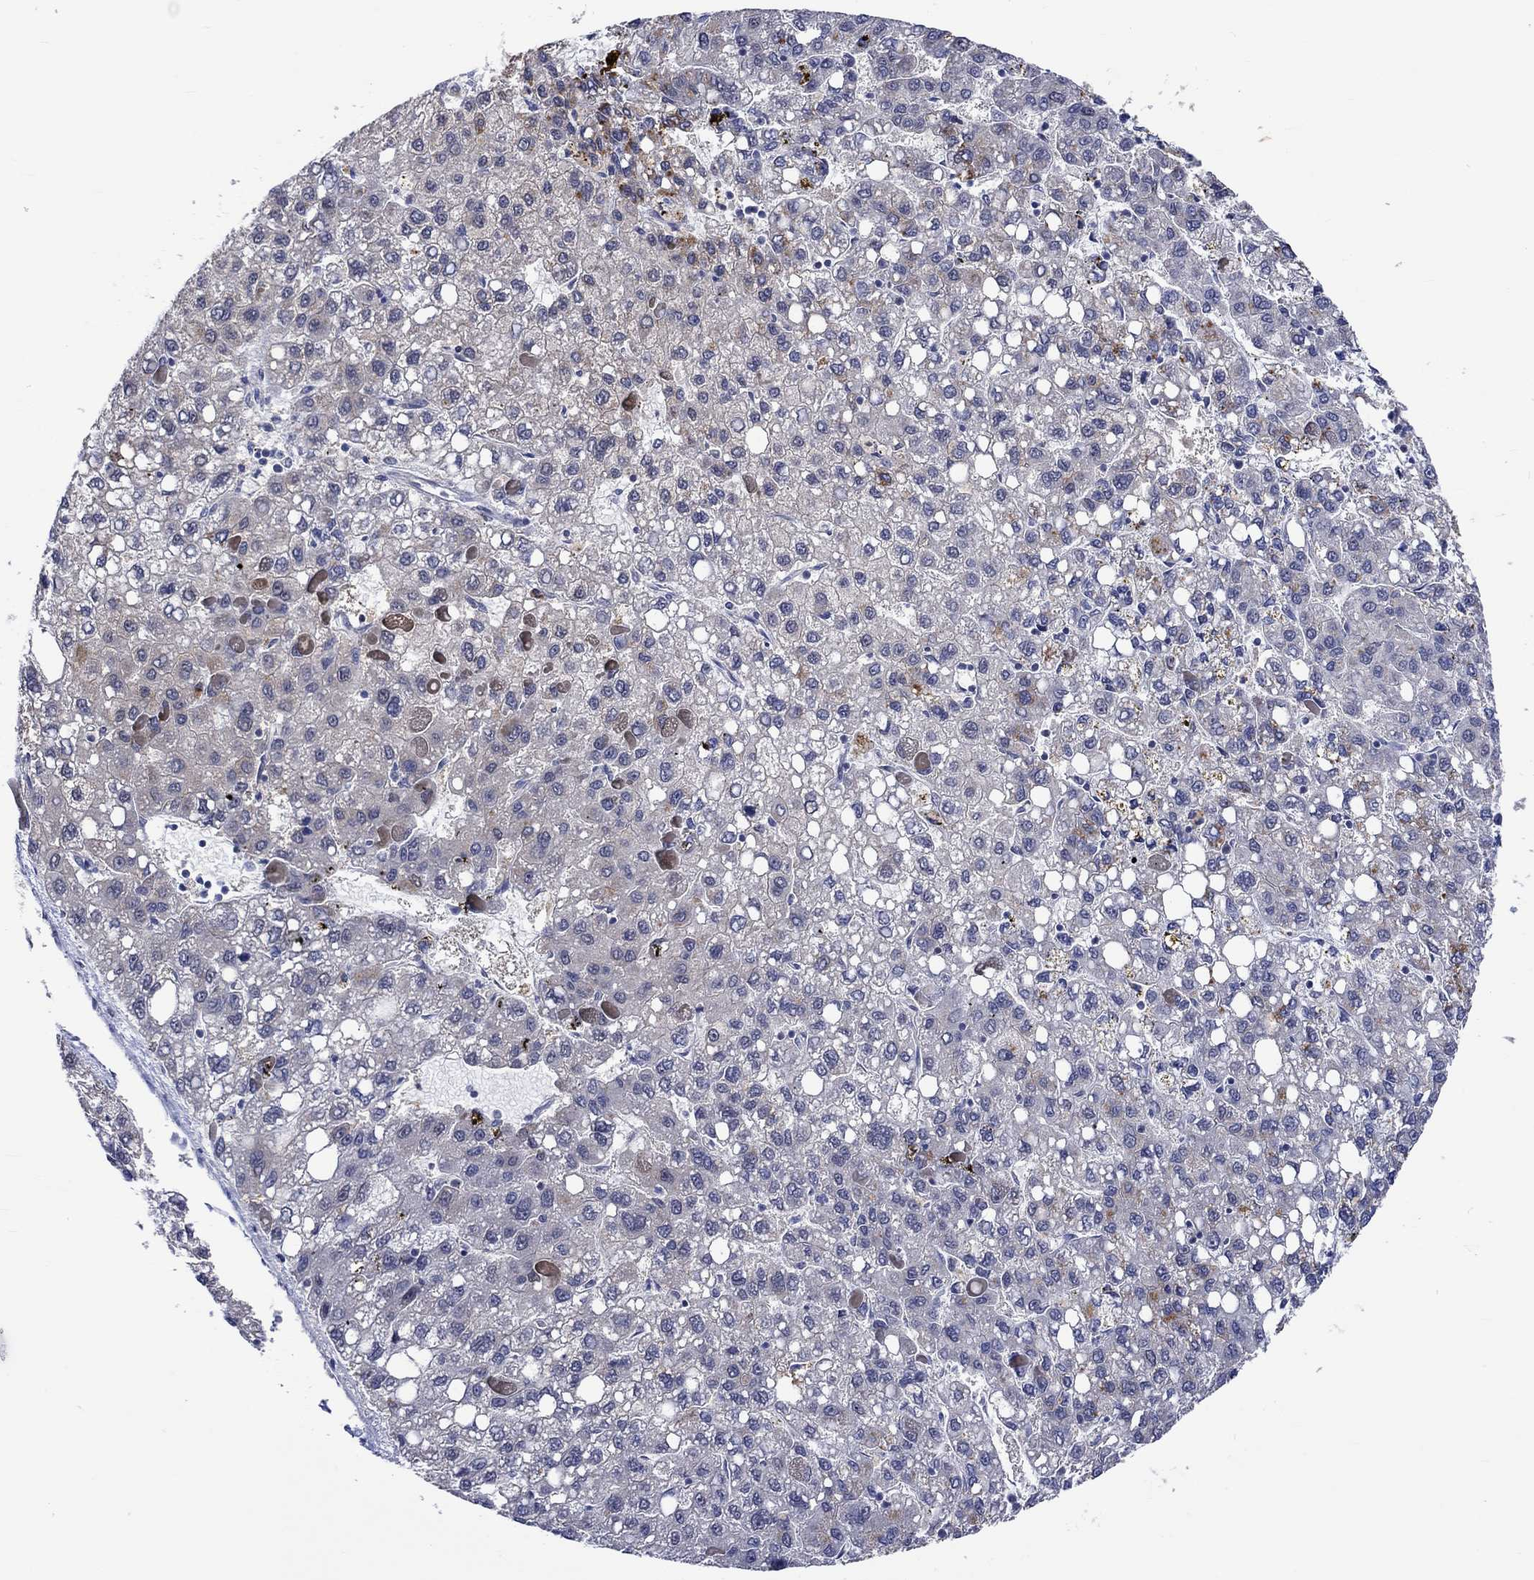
{"staining": {"intensity": "negative", "quantity": "none", "location": "none"}, "tissue": "liver cancer", "cell_type": "Tumor cells", "image_type": "cancer", "snomed": [{"axis": "morphology", "description": "Carcinoma, Hepatocellular, NOS"}, {"axis": "topography", "description": "Liver"}], "caption": "DAB (3,3'-diaminobenzidine) immunohistochemical staining of human liver cancer (hepatocellular carcinoma) displays no significant positivity in tumor cells. Nuclei are stained in blue.", "gene": "E2F8", "patient": {"sex": "female", "age": 82}}